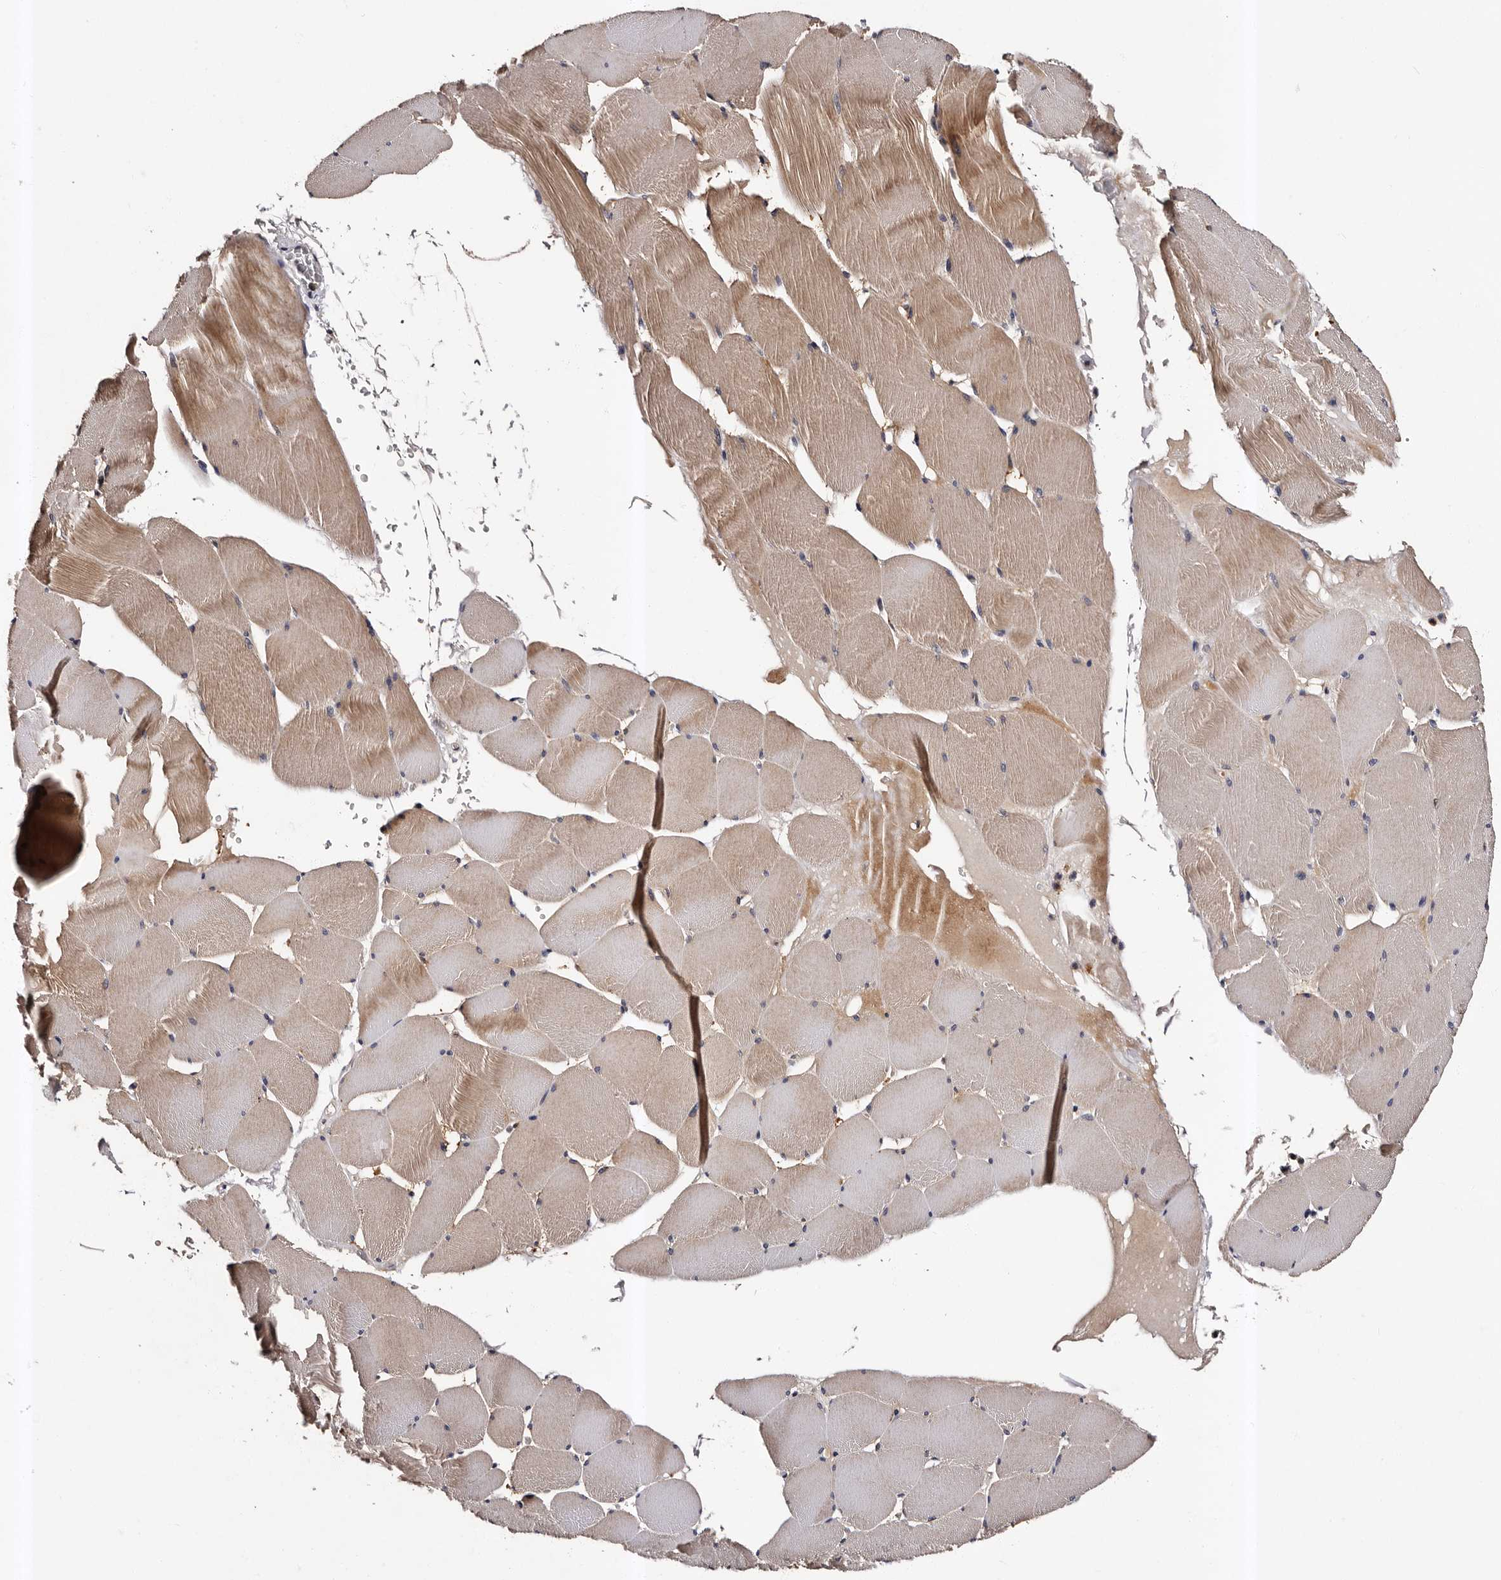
{"staining": {"intensity": "weak", "quantity": "25%-75%", "location": "cytoplasmic/membranous"}, "tissue": "skeletal muscle", "cell_type": "Myocytes", "image_type": "normal", "snomed": [{"axis": "morphology", "description": "Normal tissue, NOS"}, {"axis": "topography", "description": "Skeletal muscle"}], "caption": "Weak cytoplasmic/membranous positivity is present in about 25%-75% of myocytes in benign skeletal muscle.", "gene": "ADCK5", "patient": {"sex": "male", "age": 62}}